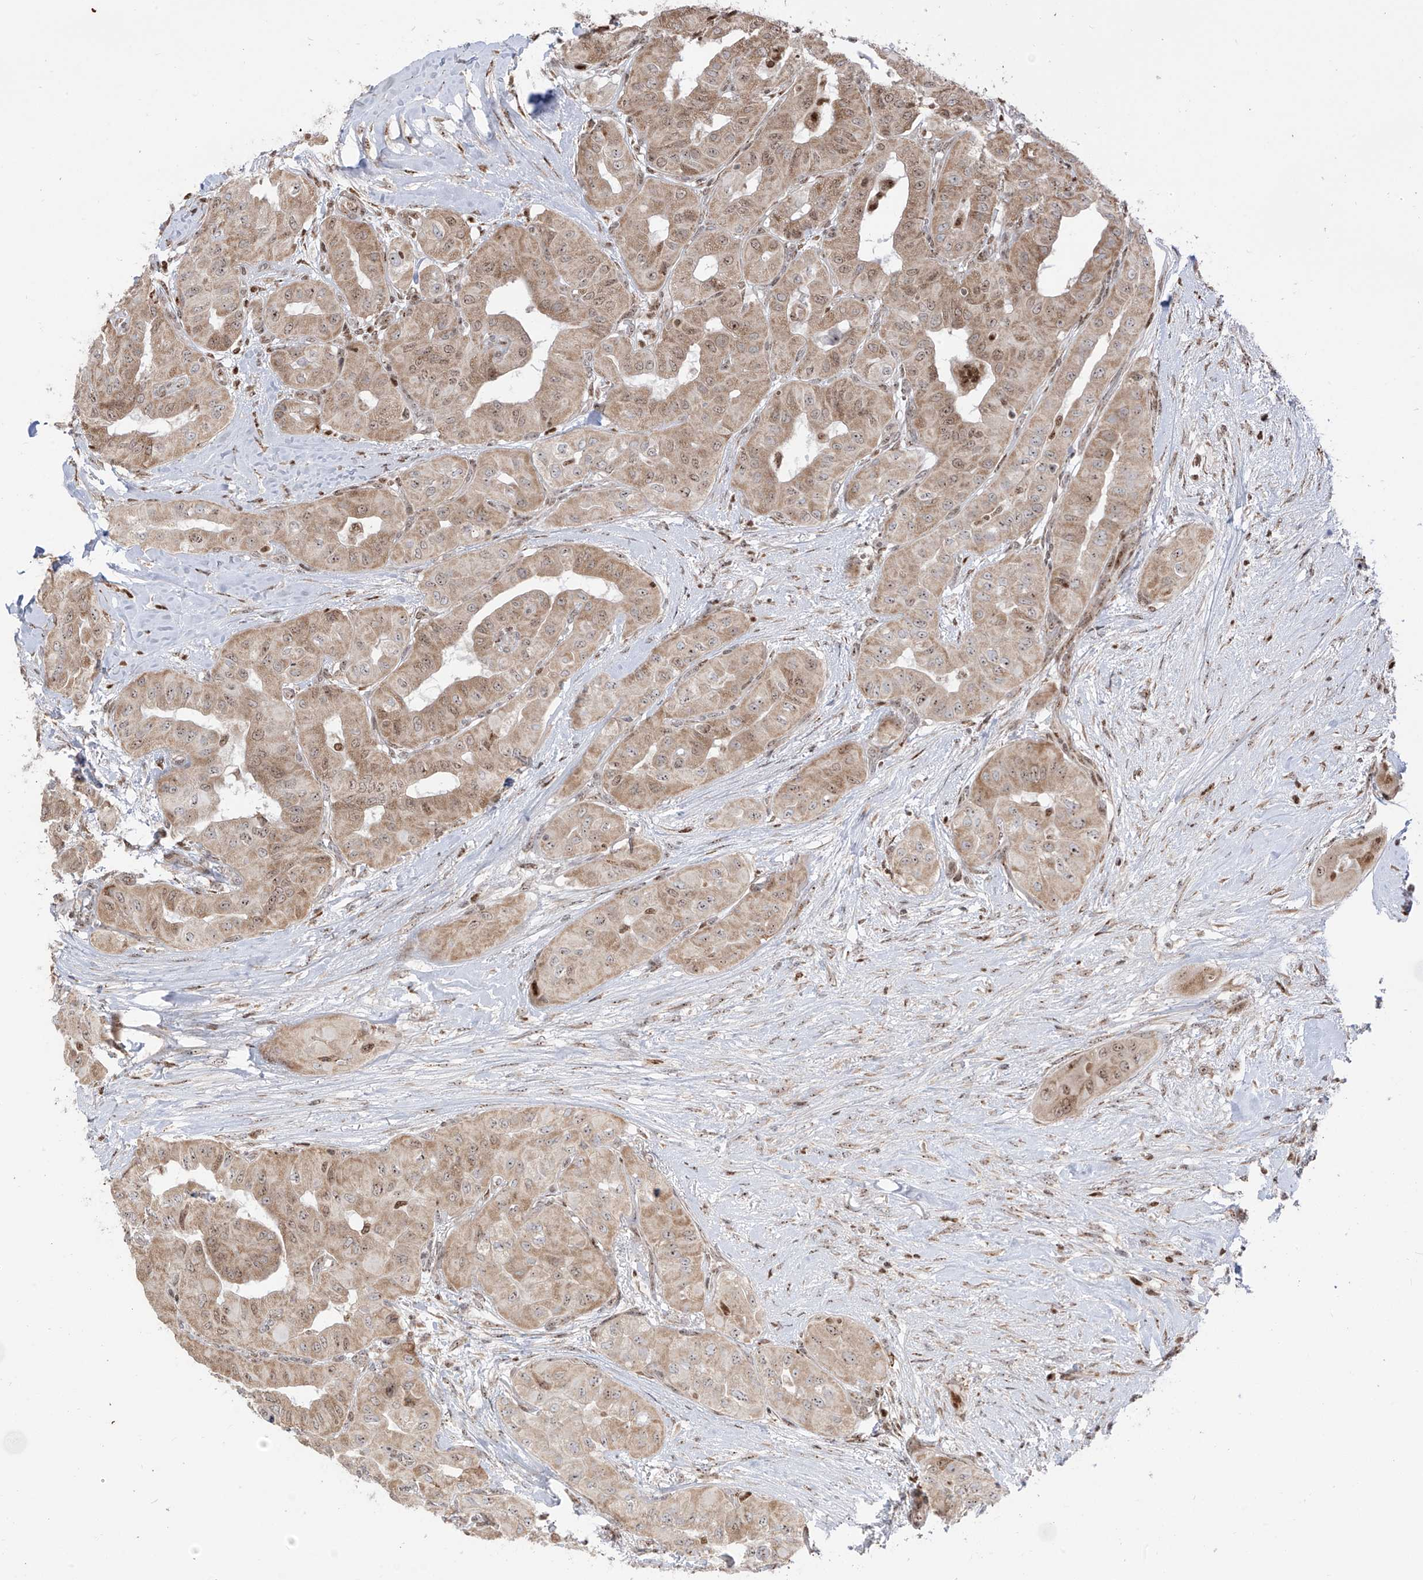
{"staining": {"intensity": "weak", "quantity": ">75%", "location": "cytoplasmic/membranous,nuclear"}, "tissue": "thyroid cancer", "cell_type": "Tumor cells", "image_type": "cancer", "snomed": [{"axis": "morphology", "description": "Papillary adenocarcinoma, NOS"}, {"axis": "topography", "description": "Thyroid gland"}], "caption": "About >75% of tumor cells in thyroid papillary adenocarcinoma exhibit weak cytoplasmic/membranous and nuclear protein staining as visualized by brown immunohistochemical staining.", "gene": "ZBTB8A", "patient": {"sex": "female", "age": 59}}